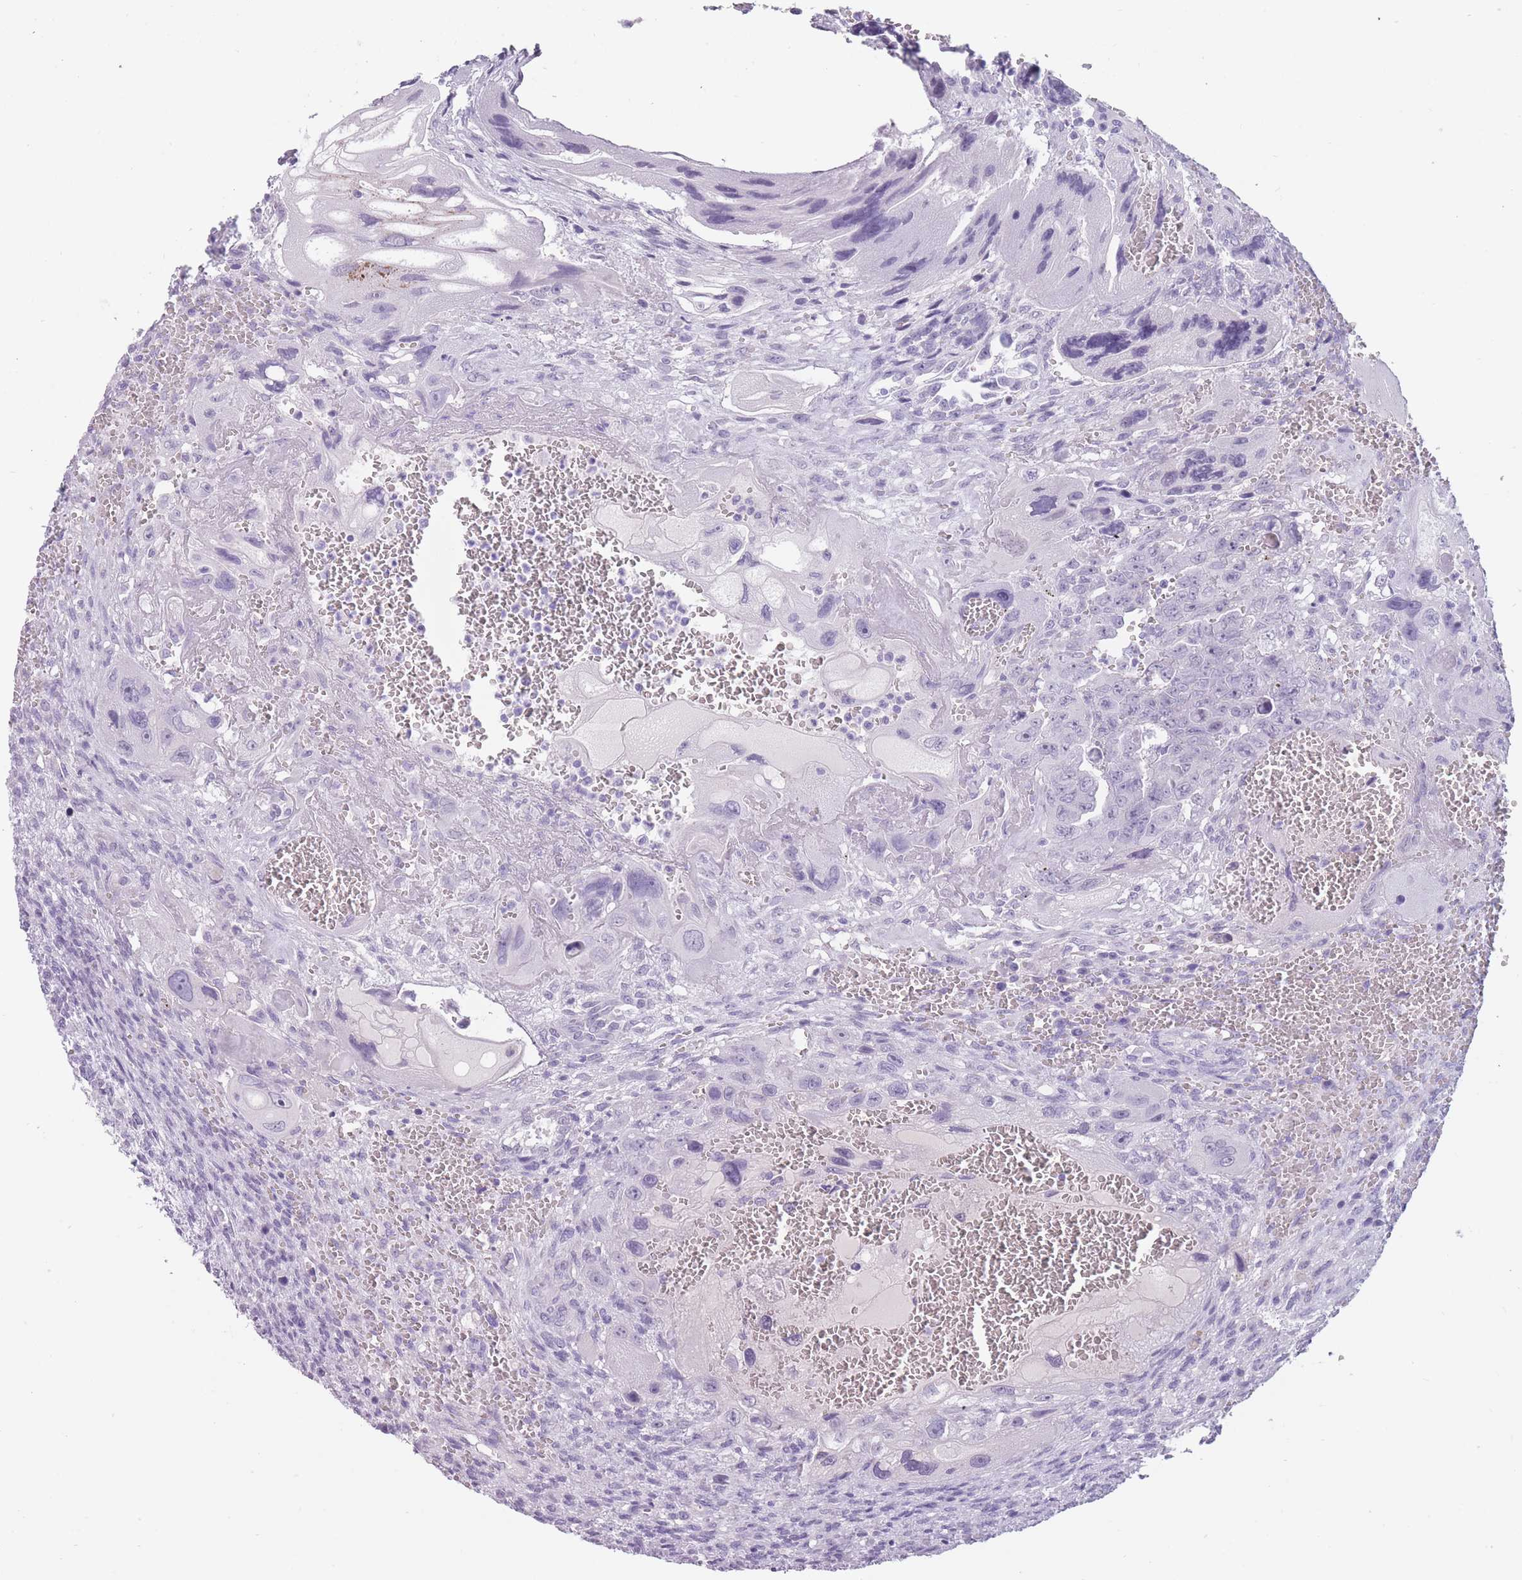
{"staining": {"intensity": "negative", "quantity": "none", "location": "none"}, "tissue": "testis cancer", "cell_type": "Tumor cells", "image_type": "cancer", "snomed": [{"axis": "morphology", "description": "Carcinoma, Embryonal, NOS"}, {"axis": "topography", "description": "Testis"}], "caption": "IHC image of neoplastic tissue: testis cancer stained with DAB displays no significant protein positivity in tumor cells.", "gene": "PNMA3", "patient": {"sex": "male", "age": 28}}